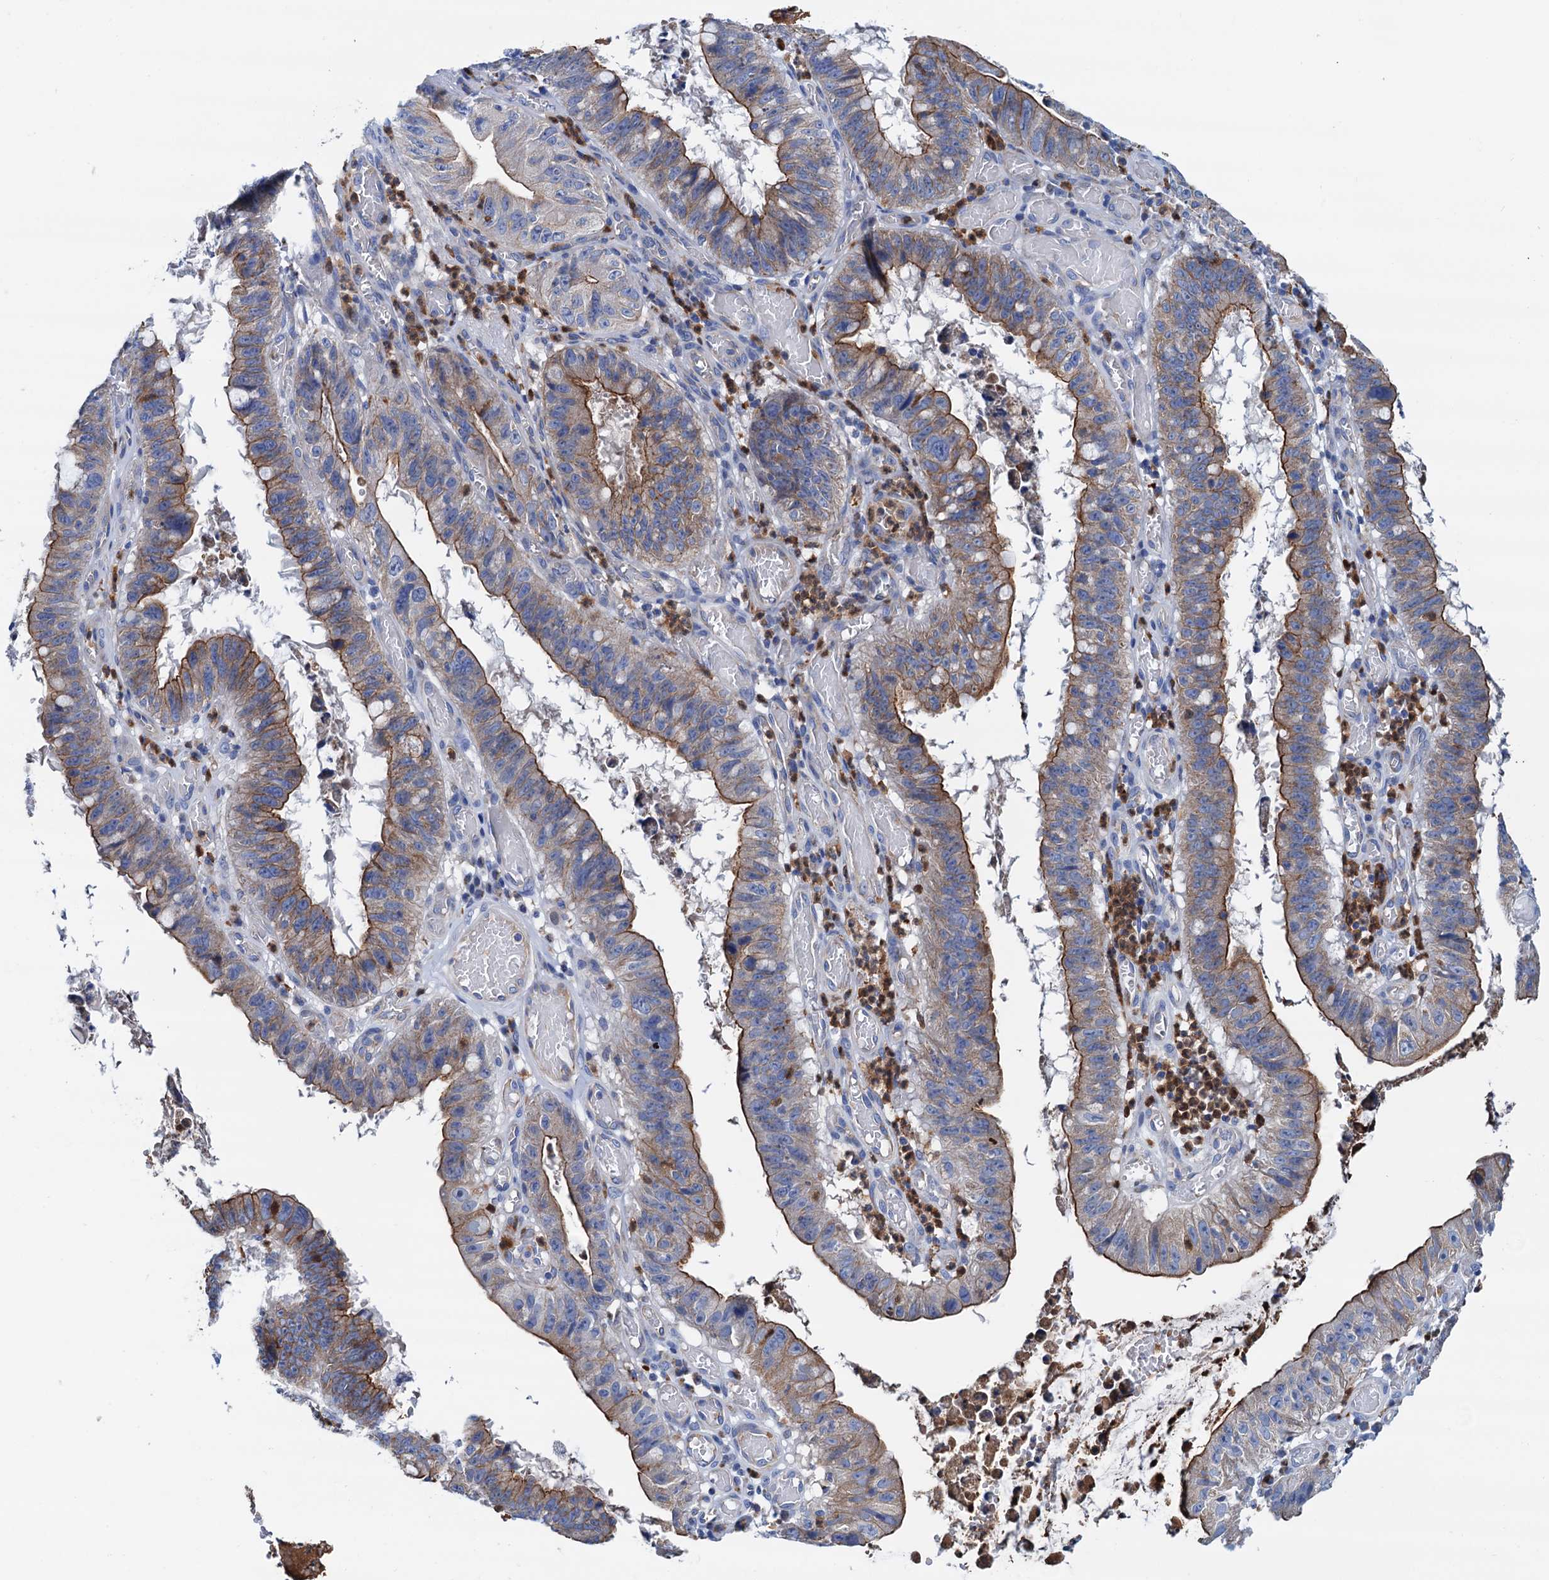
{"staining": {"intensity": "moderate", "quantity": "25%-75%", "location": "cytoplasmic/membranous"}, "tissue": "stomach cancer", "cell_type": "Tumor cells", "image_type": "cancer", "snomed": [{"axis": "morphology", "description": "Adenocarcinoma, NOS"}, {"axis": "topography", "description": "Stomach"}], "caption": "Moderate cytoplasmic/membranous staining for a protein is appreciated in approximately 25%-75% of tumor cells of stomach cancer using immunohistochemistry.", "gene": "RASSF9", "patient": {"sex": "male", "age": 59}}